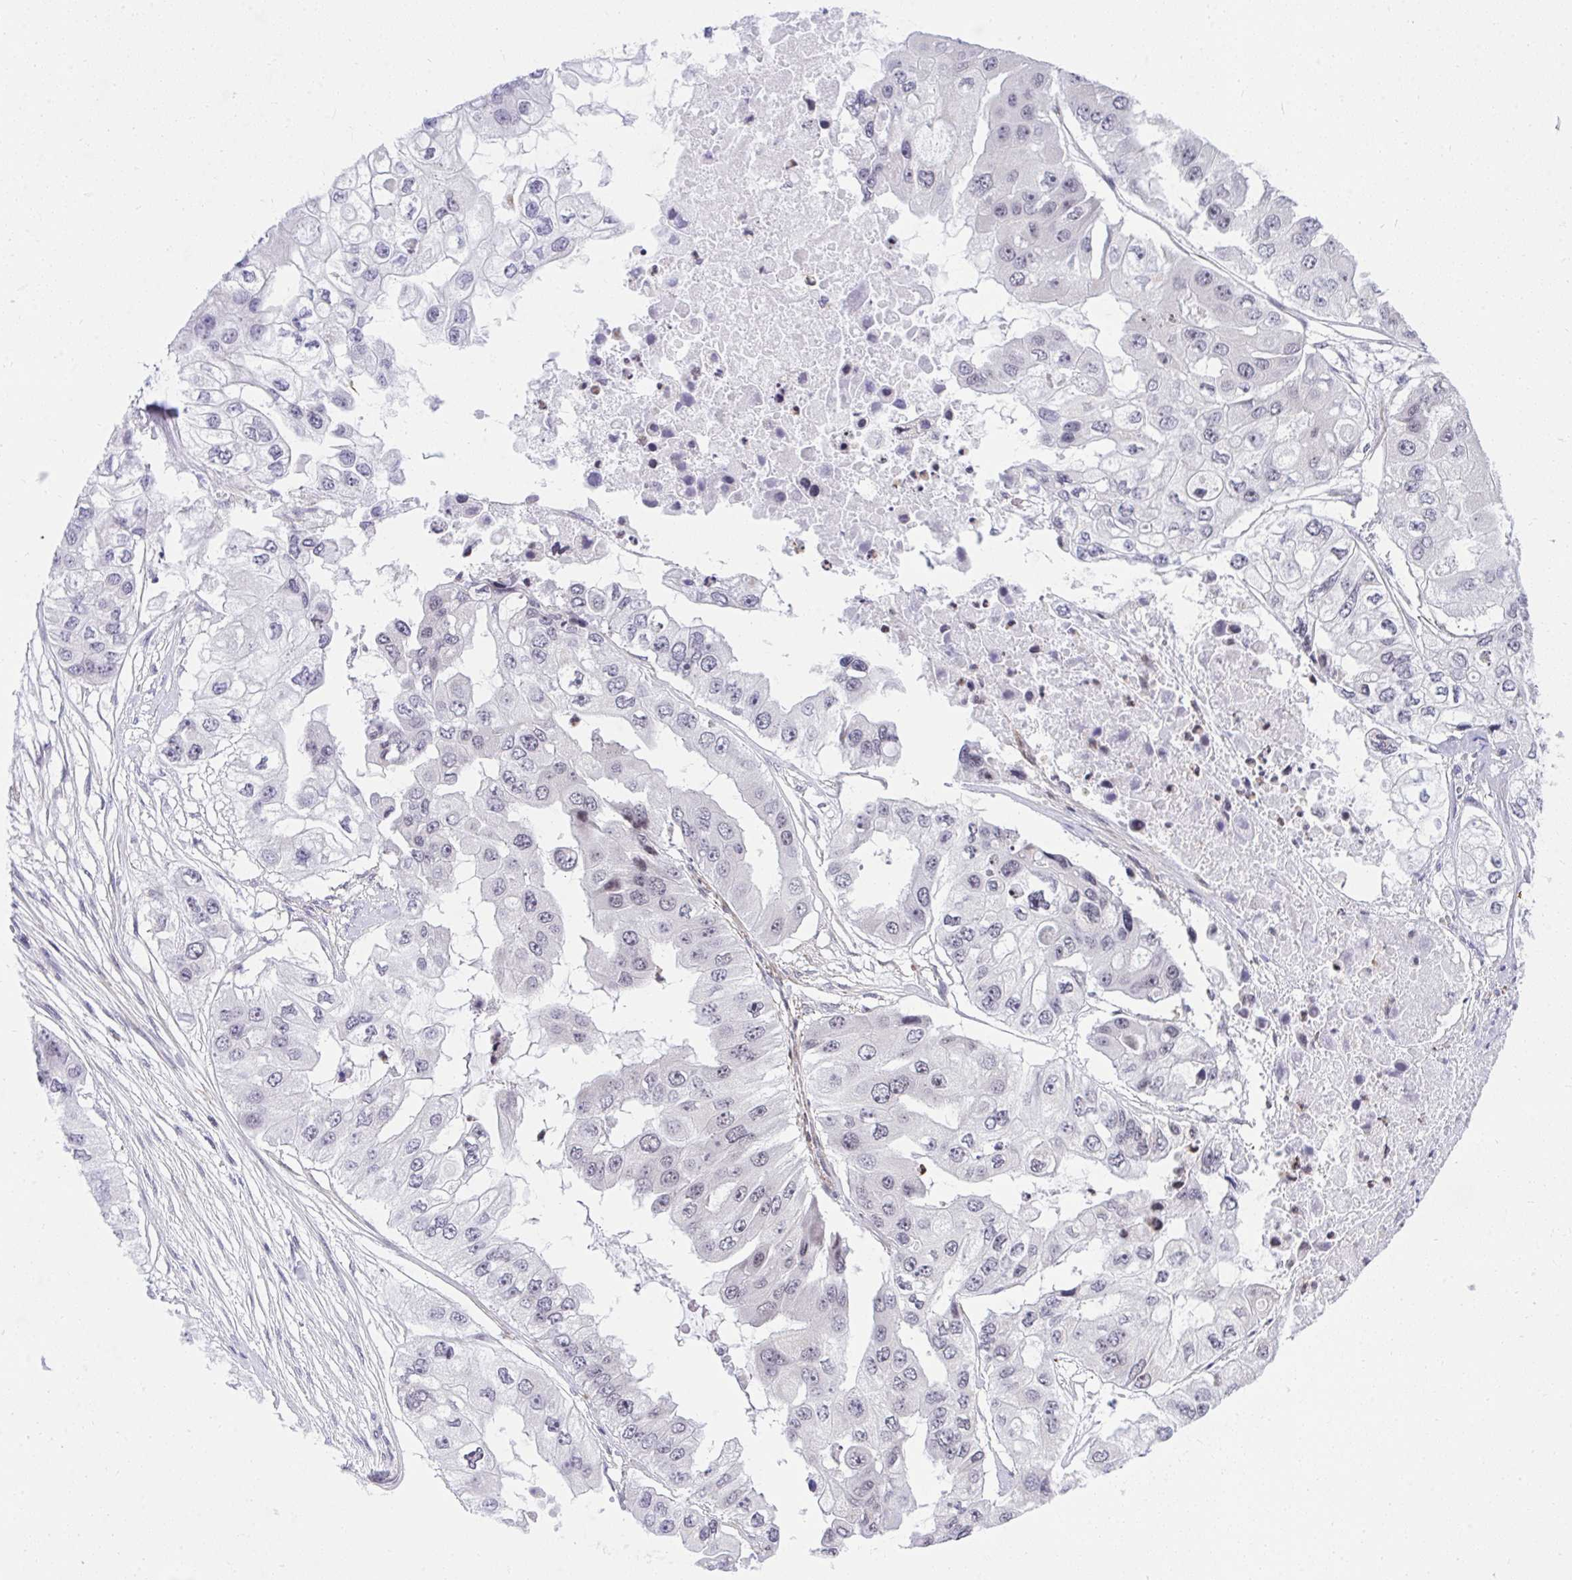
{"staining": {"intensity": "negative", "quantity": "none", "location": "none"}, "tissue": "ovarian cancer", "cell_type": "Tumor cells", "image_type": "cancer", "snomed": [{"axis": "morphology", "description": "Cystadenocarcinoma, serous, NOS"}, {"axis": "topography", "description": "Ovary"}], "caption": "Immunohistochemistry of human ovarian serous cystadenocarcinoma shows no positivity in tumor cells.", "gene": "KCNN4", "patient": {"sex": "female", "age": 56}}